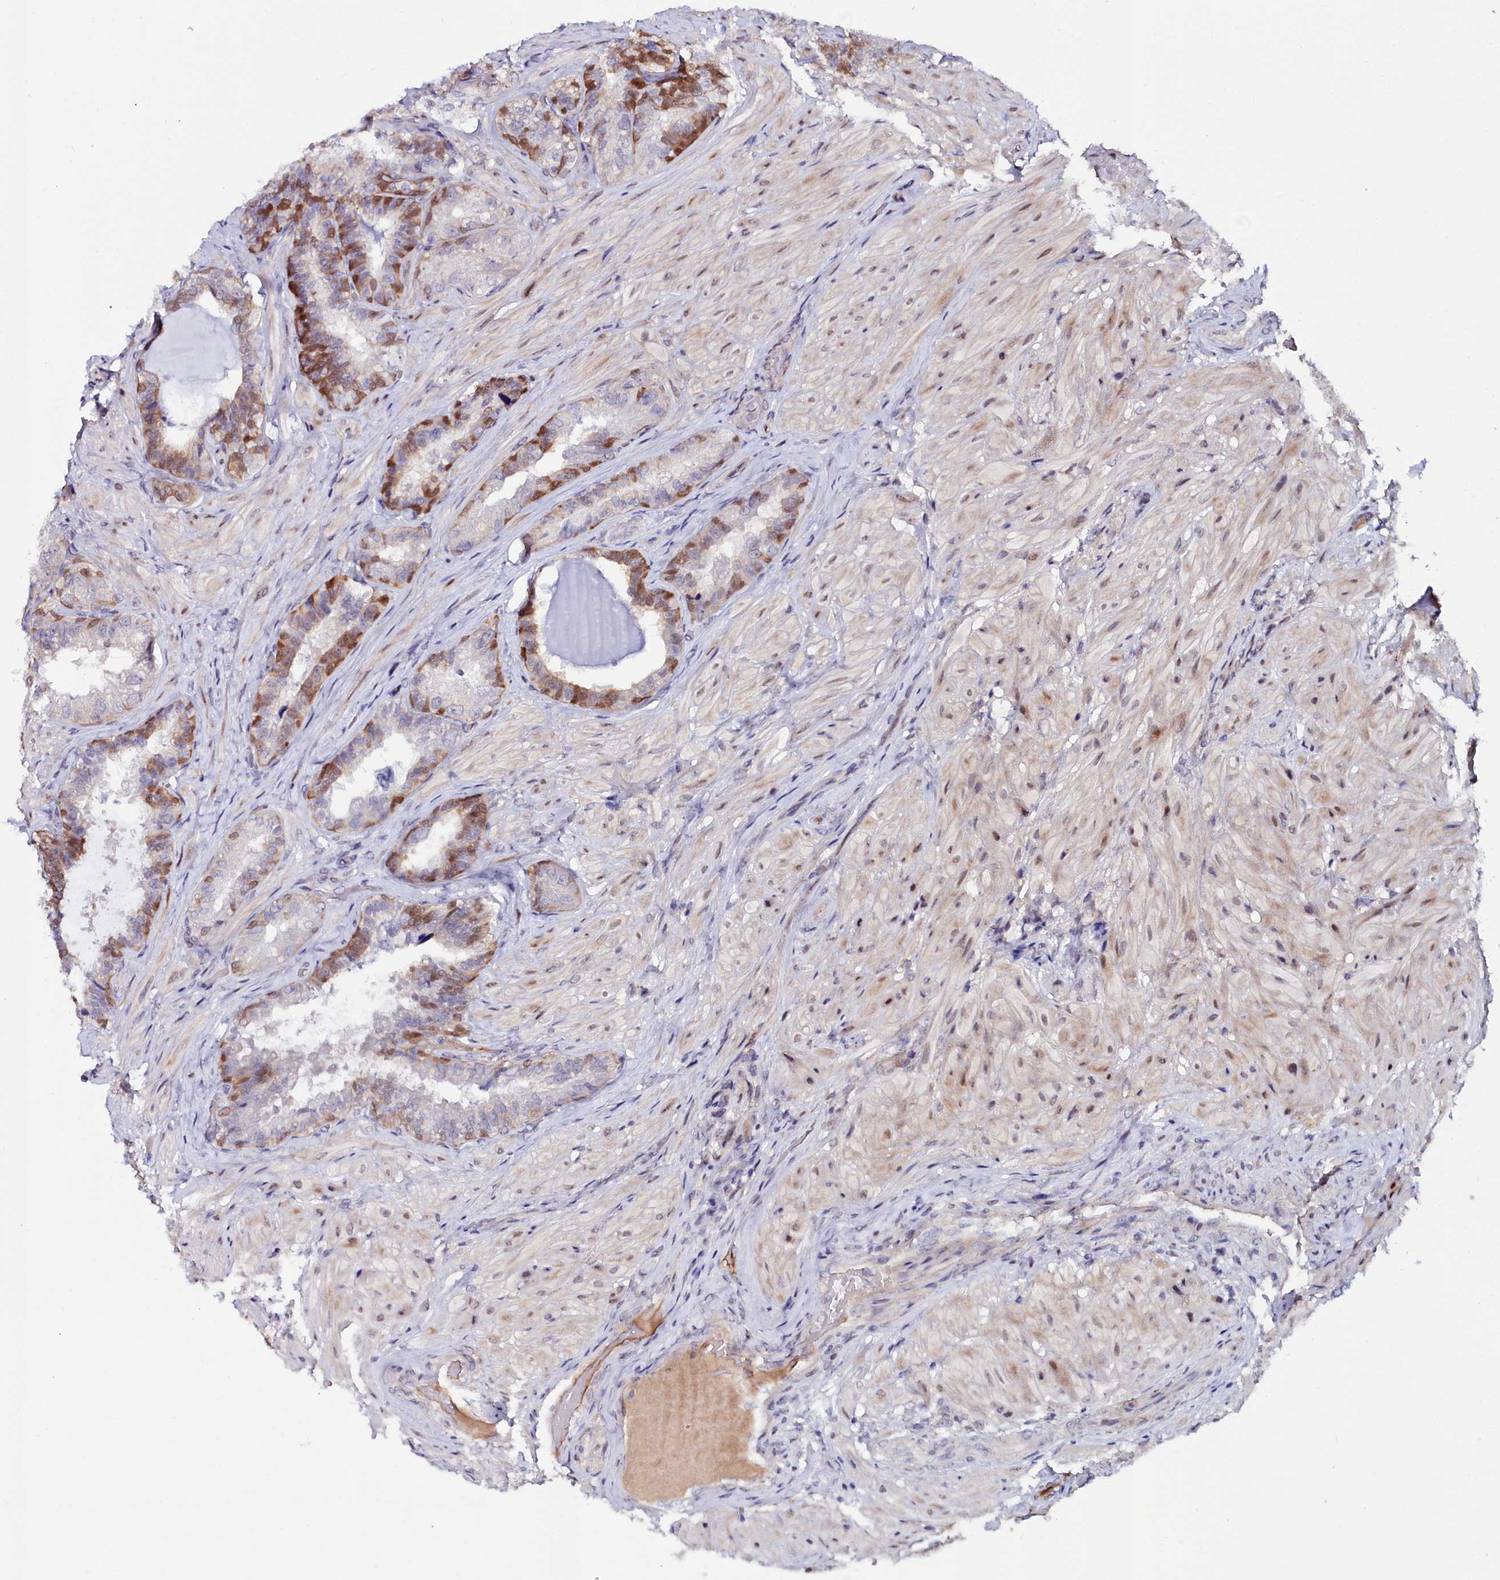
{"staining": {"intensity": "moderate", "quantity": "<25%", "location": "cytoplasmic/membranous,nuclear"}, "tissue": "seminal vesicle", "cell_type": "Glandular cells", "image_type": "normal", "snomed": [{"axis": "morphology", "description": "Normal tissue, NOS"}, {"axis": "topography", "description": "Prostate and seminal vesicle, NOS"}, {"axis": "topography", "description": "Prostate"}, {"axis": "topography", "description": "Seminal veicle"}], "caption": "IHC staining of benign seminal vesicle, which displays low levels of moderate cytoplasmic/membranous,nuclear expression in about <25% of glandular cells indicating moderate cytoplasmic/membranous,nuclear protein expression. The staining was performed using DAB (brown) for protein detection and nuclei were counterstained in hematoxylin (blue).", "gene": "KCTD18", "patient": {"sex": "male", "age": 67}}